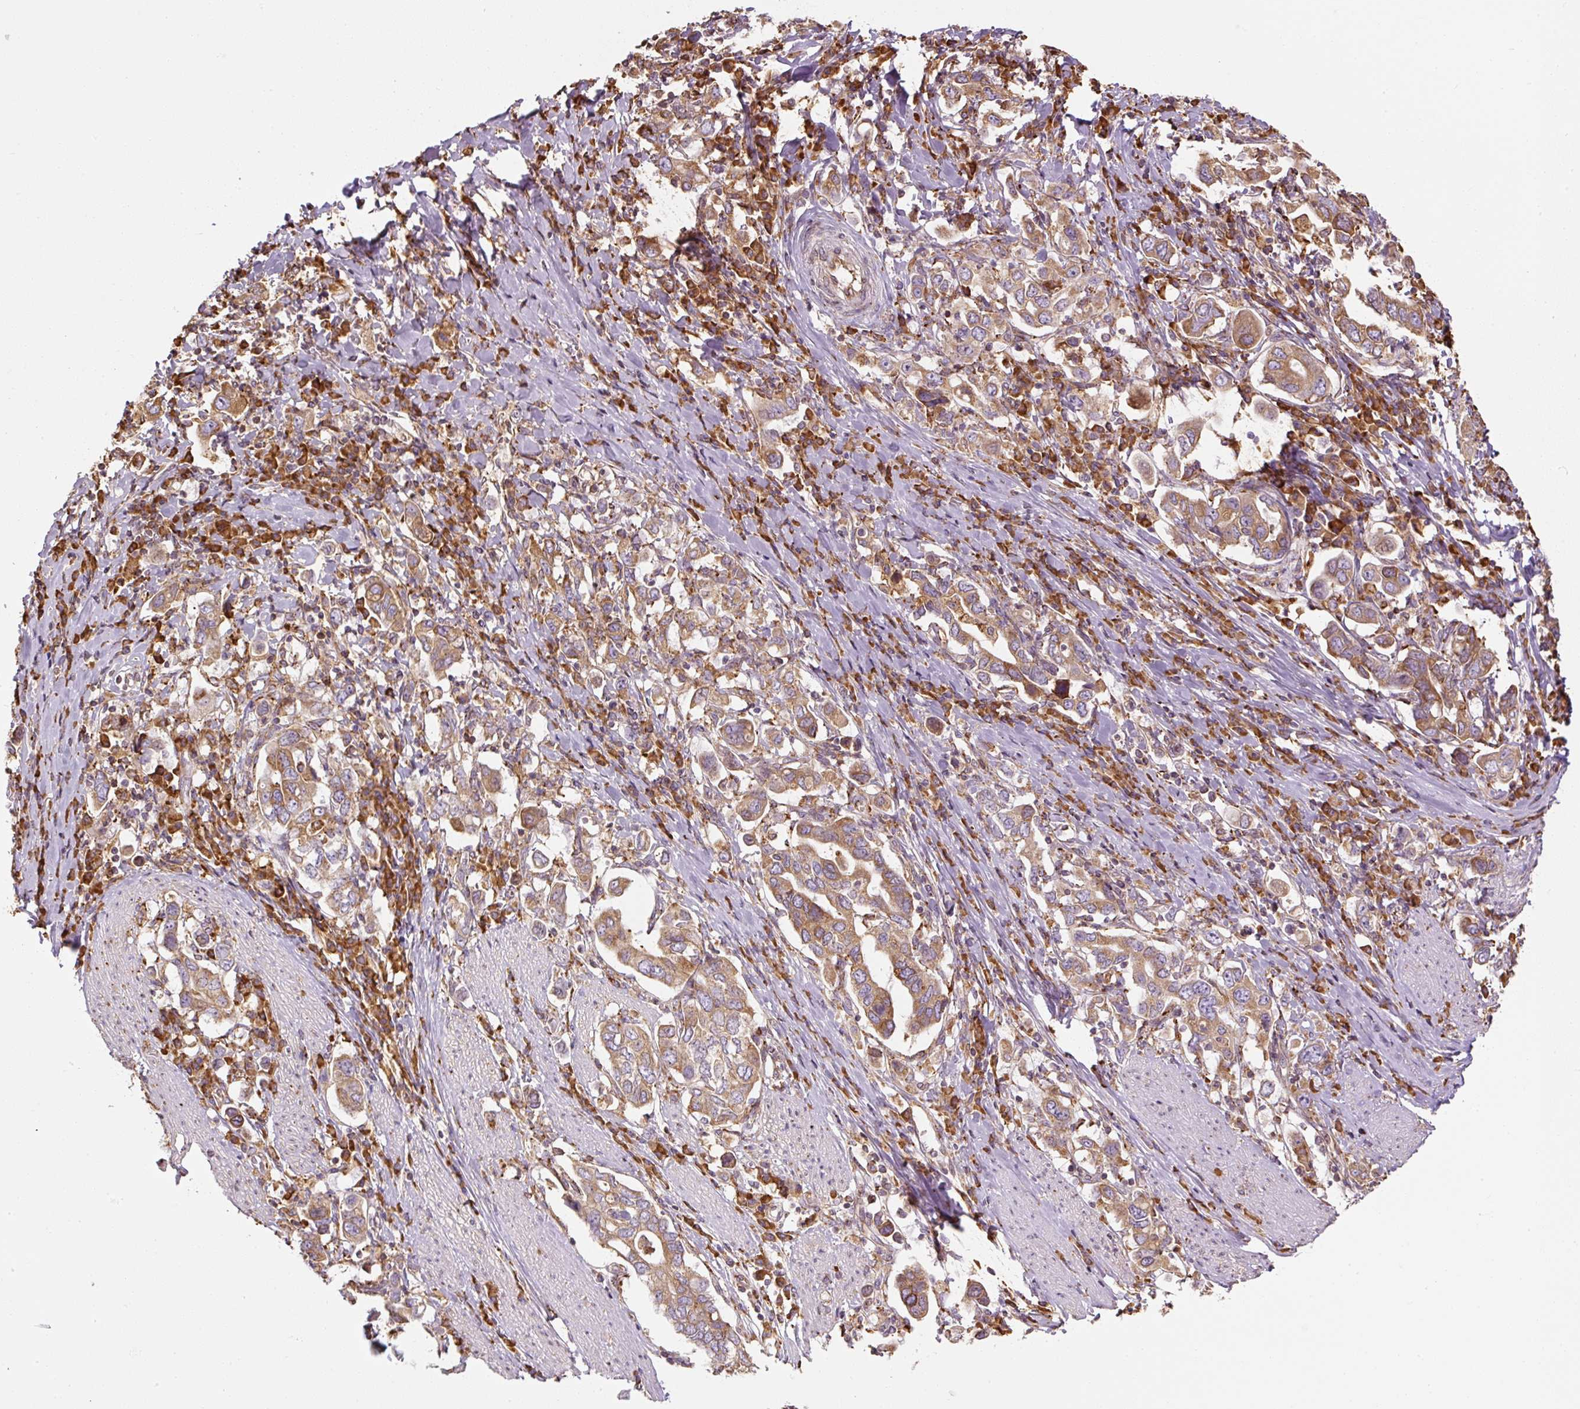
{"staining": {"intensity": "moderate", "quantity": ">75%", "location": "cytoplasmic/membranous"}, "tissue": "stomach cancer", "cell_type": "Tumor cells", "image_type": "cancer", "snomed": [{"axis": "morphology", "description": "Adenocarcinoma, NOS"}, {"axis": "topography", "description": "Stomach, upper"}, {"axis": "topography", "description": "Stomach"}], "caption": "Stomach cancer was stained to show a protein in brown. There is medium levels of moderate cytoplasmic/membranous staining in about >75% of tumor cells.", "gene": "PRKCSH", "patient": {"sex": "male", "age": 62}}